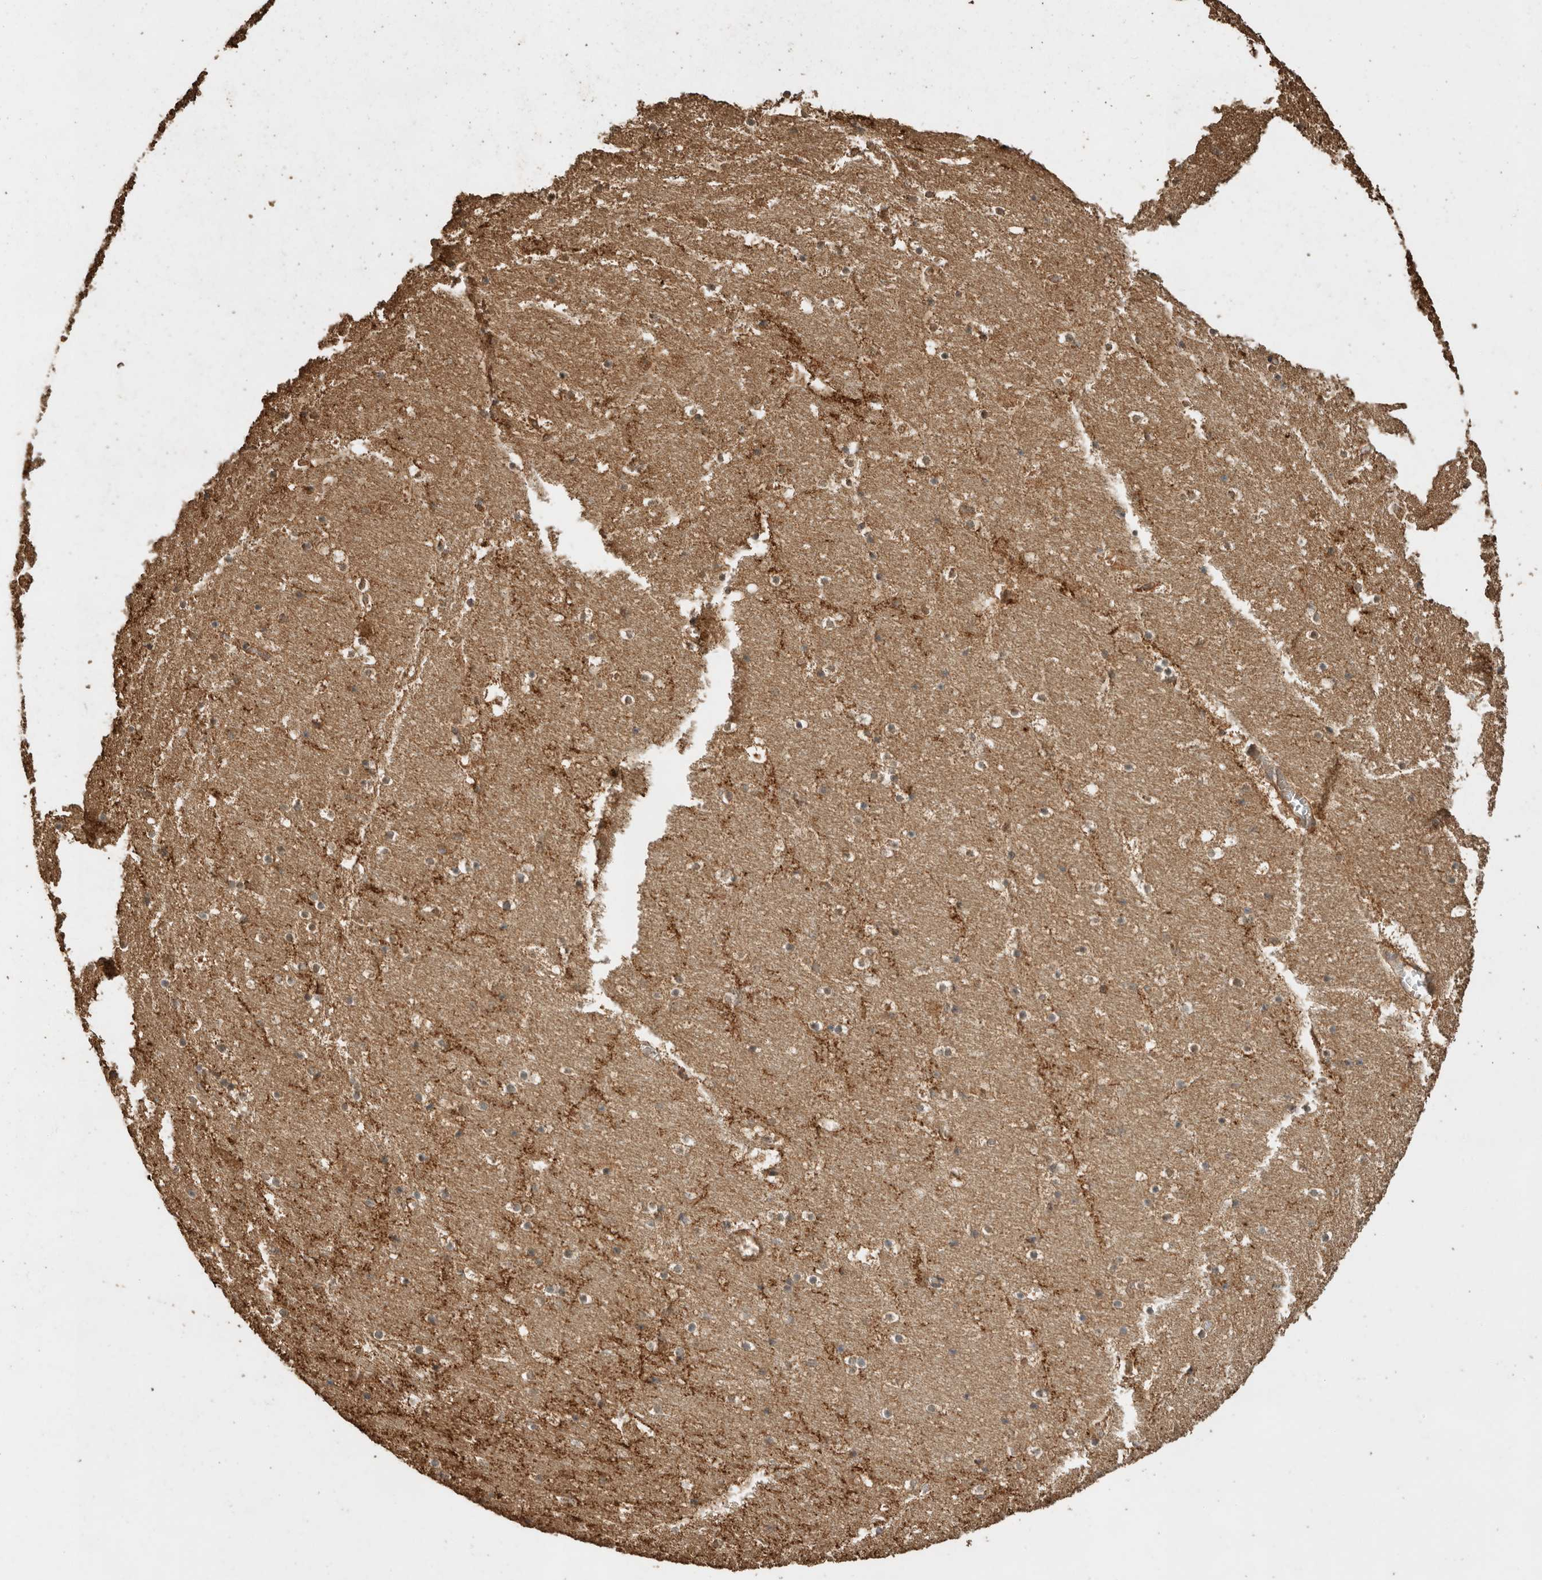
{"staining": {"intensity": "moderate", "quantity": "<25%", "location": "cytoplasmic/membranous"}, "tissue": "hippocampus", "cell_type": "Glial cells", "image_type": "normal", "snomed": [{"axis": "morphology", "description": "Normal tissue, NOS"}, {"axis": "topography", "description": "Hippocampus"}], "caption": "Protein expression by IHC demonstrates moderate cytoplasmic/membranous positivity in about <25% of glial cells in unremarkable hippocampus. Immunohistochemistry (ihc) stains the protein in brown and the nuclei are stained blue.", "gene": "CTF1", "patient": {"sex": "male", "age": 45}}